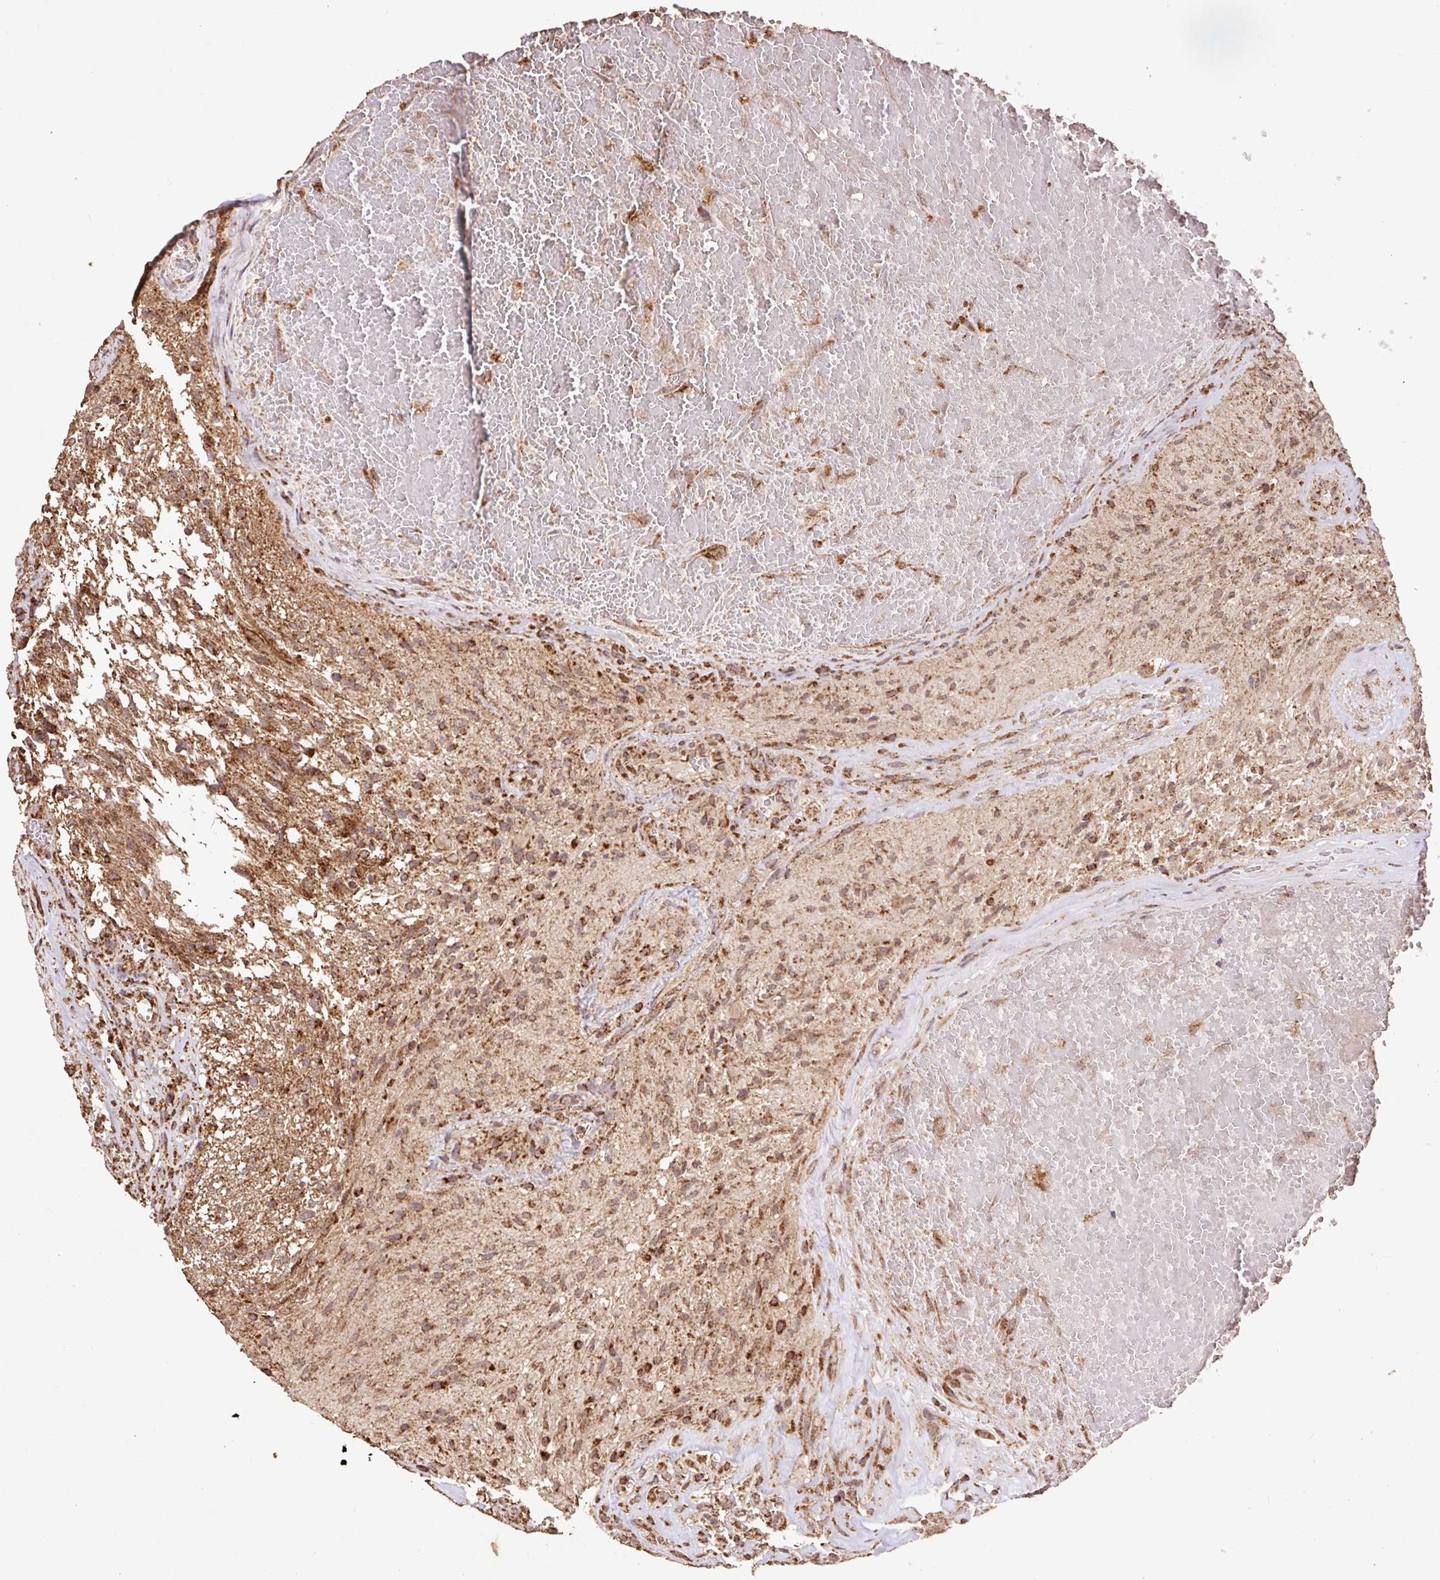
{"staining": {"intensity": "moderate", "quantity": ">75%", "location": "cytoplasmic/membranous"}, "tissue": "glioma", "cell_type": "Tumor cells", "image_type": "cancer", "snomed": [{"axis": "morphology", "description": "Glioma, malignant, High grade"}, {"axis": "topography", "description": "Brain"}], "caption": "Protein positivity by IHC displays moderate cytoplasmic/membranous positivity in approximately >75% of tumor cells in glioma.", "gene": "ATP5F1A", "patient": {"sex": "male", "age": 56}}